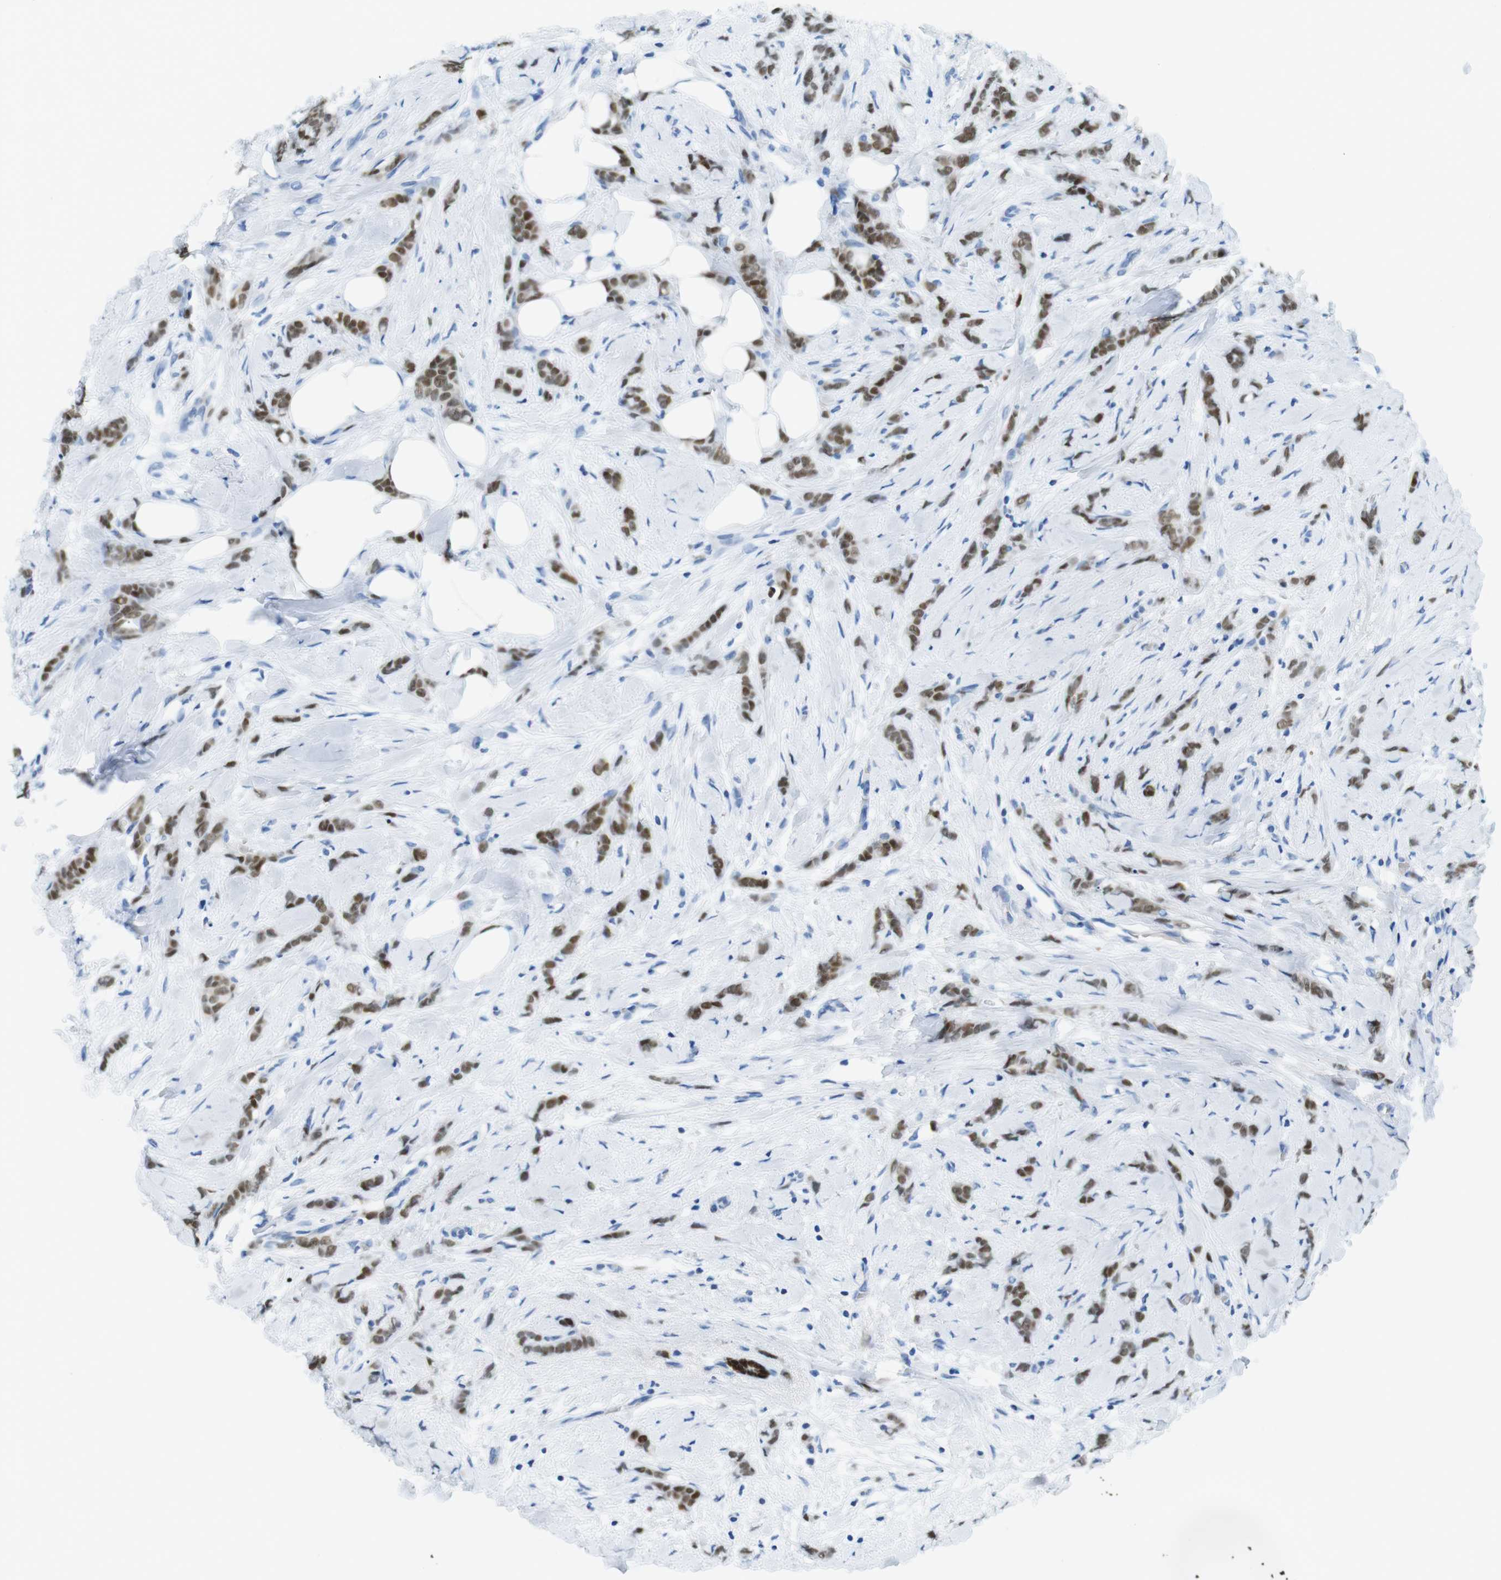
{"staining": {"intensity": "moderate", "quantity": ">75%", "location": "nuclear"}, "tissue": "breast cancer", "cell_type": "Tumor cells", "image_type": "cancer", "snomed": [{"axis": "morphology", "description": "Lobular carcinoma, in situ"}, {"axis": "morphology", "description": "Lobular carcinoma"}, {"axis": "topography", "description": "Breast"}], "caption": "A micrograph showing moderate nuclear positivity in about >75% of tumor cells in breast lobular carcinoma, as visualized by brown immunohistochemical staining.", "gene": "TFAP2C", "patient": {"sex": "female", "age": 41}}